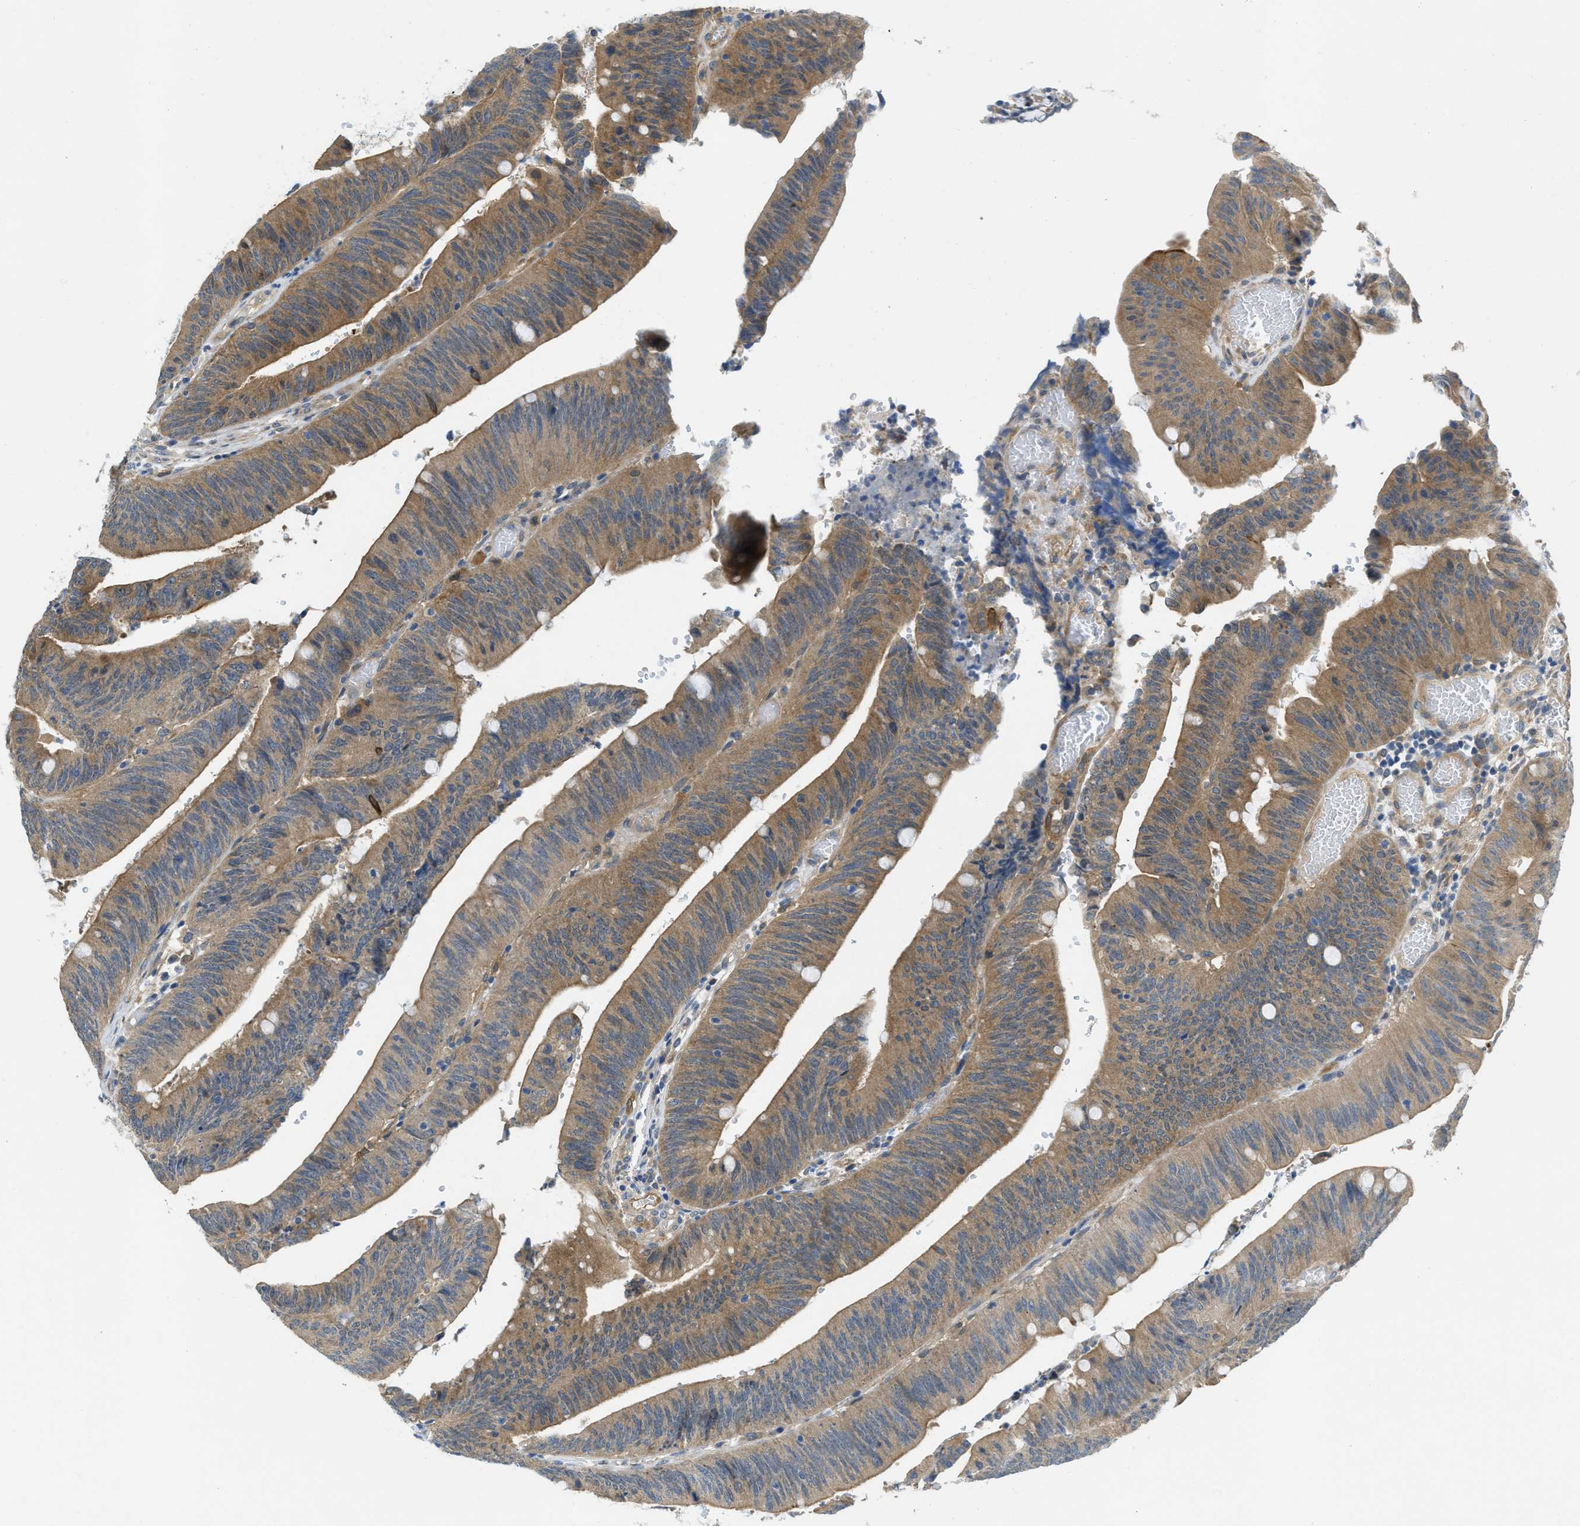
{"staining": {"intensity": "moderate", "quantity": ">75%", "location": "cytoplasmic/membranous"}, "tissue": "colorectal cancer", "cell_type": "Tumor cells", "image_type": "cancer", "snomed": [{"axis": "morphology", "description": "Normal tissue, NOS"}, {"axis": "morphology", "description": "Adenocarcinoma, NOS"}, {"axis": "topography", "description": "Rectum"}], "caption": "There is medium levels of moderate cytoplasmic/membranous expression in tumor cells of colorectal adenocarcinoma, as demonstrated by immunohistochemical staining (brown color).", "gene": "RIPK2", "patient": {"sex": "female", "age": 66}}